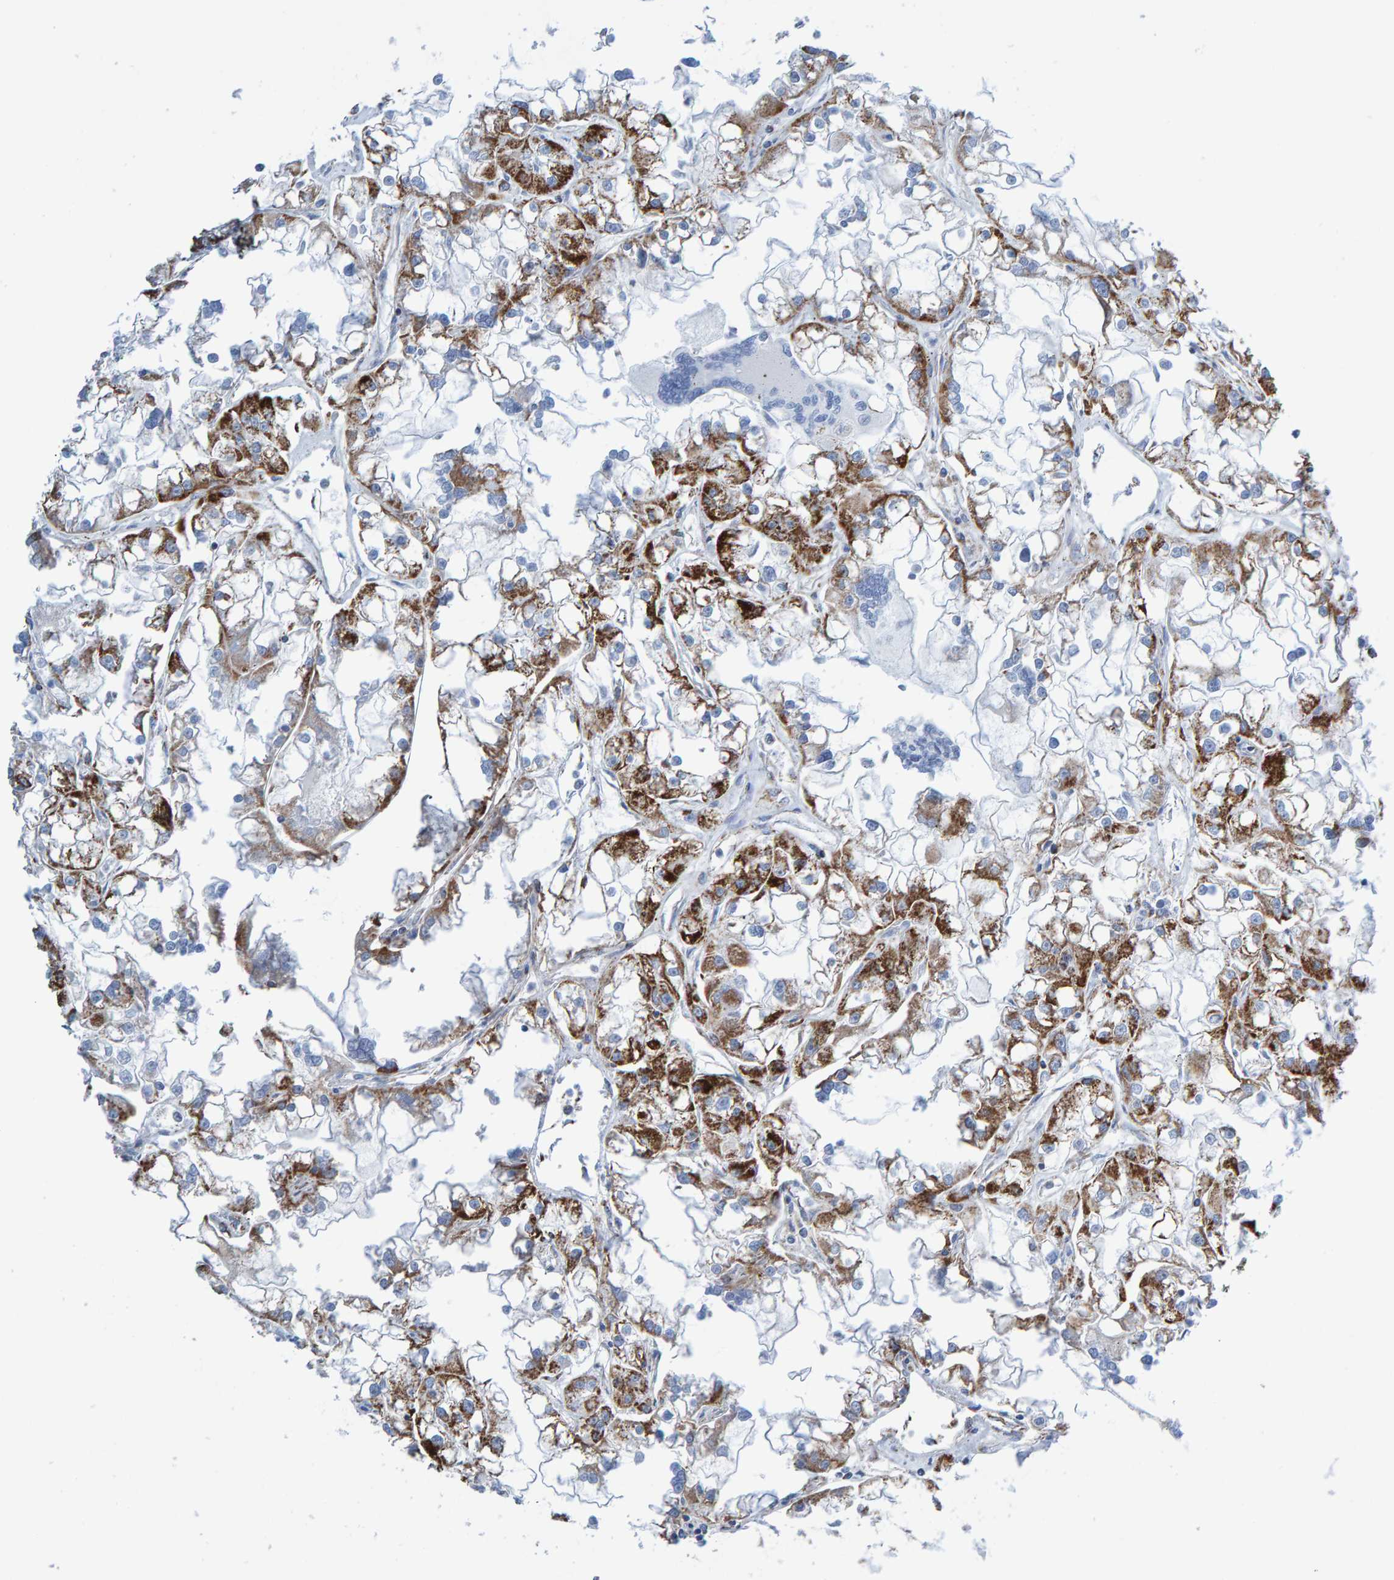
{"staining": {"intensity": "moderate", "quantity": "25%-75%", "location": "cytoplasmic/membranous"}, "tissue": "renal cancer", "cell_type": "Tumor cells", "image_type": "cancer", "snomed": [{"axis": "morphology", "description": "Adenocarcinoma, NOS"}, {"axis": "topography", "description": "Kidney"}], "caption": "A medium amount of moderate cytoplasmic/membranous positivity is identified in approximately 25%-75% of tumor cells in renal cancer (adenocarcinoma) tissue.", "gene": "ENSG00000262660", "patient": {"sex": "female", "age": 52}}